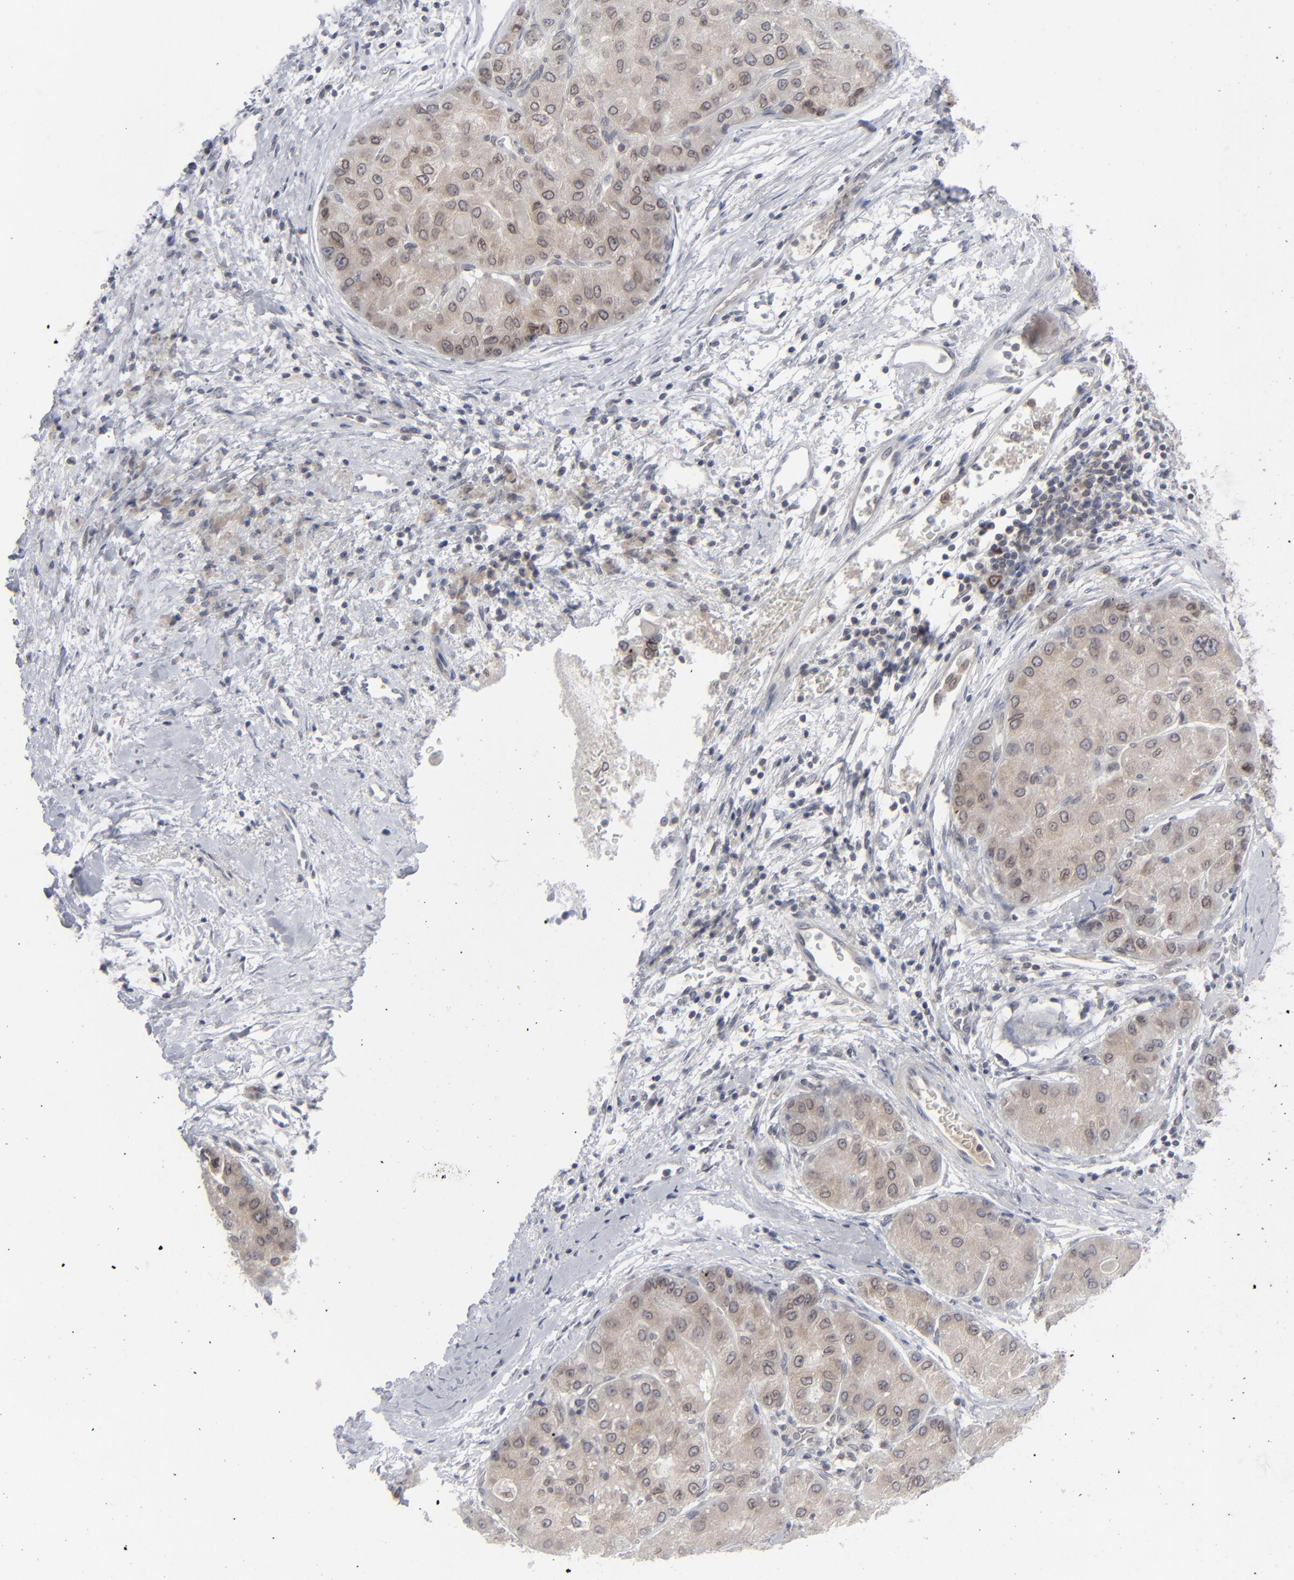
{"staining": {"intensity": "moderate", "quantity": "25%-75%", "location": "cytoplasmic/membranous"}, "tissue": "liver cancer", "cell_type": "Tumor cells", "image_type": "cancer", "snomed": [{"axis": "morphology", "description": "Carcinoma, Hepatocellular, NOS"}, {"axis": "topography", "description": "Liver"}], "caption": "There is medium levels of moderate cytoplasmic/membranous expression in tumor cells of hepatocellular carcinoma (liver), as demonstrated by immunohistochemical staining (brown color).", "gene": "NUP88", "patient": {"sex": "male", "age": 80}}